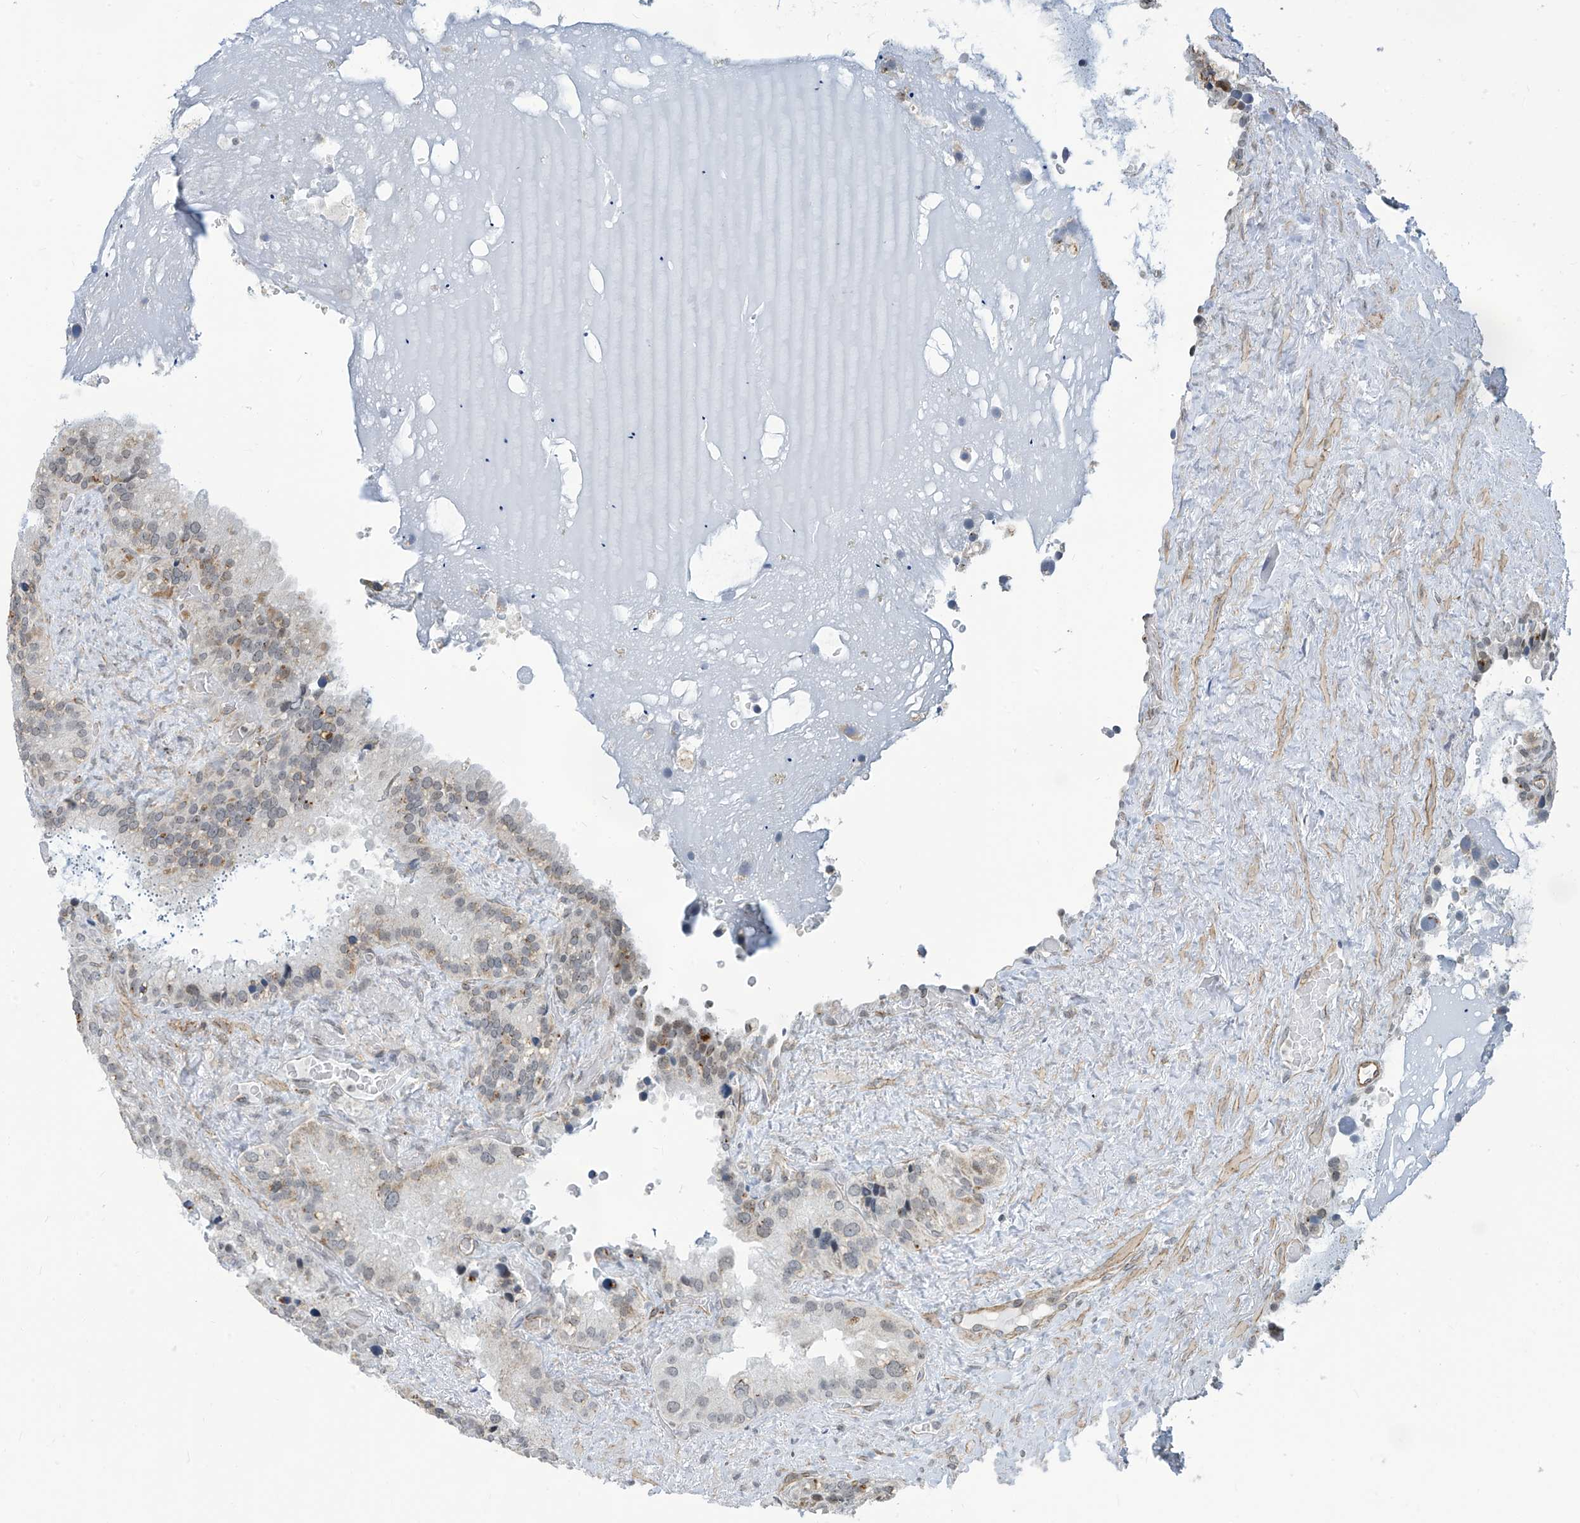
{"staining": {"intensity": "weak", "quantity": "<25%", "location": "cytoplasmic/membranous"}, "tissue": "seminal vesicle", "cell_type": "Glandular cells", "image_type": "normal", "snomed": [{"axis": "morphology", "description": "Normal tissue, NOS"}, {"axis": "topography", "description": "Prostate"}, {"axis": "topography", "description": "Seminal veicle"}], "caption": "DAB immunohistochemical staining of benign human seminal vesicle reveals no significant staining in glandular cells.", "gene": "METAP1D", "patient": {"sex": "male", "age": 68}}